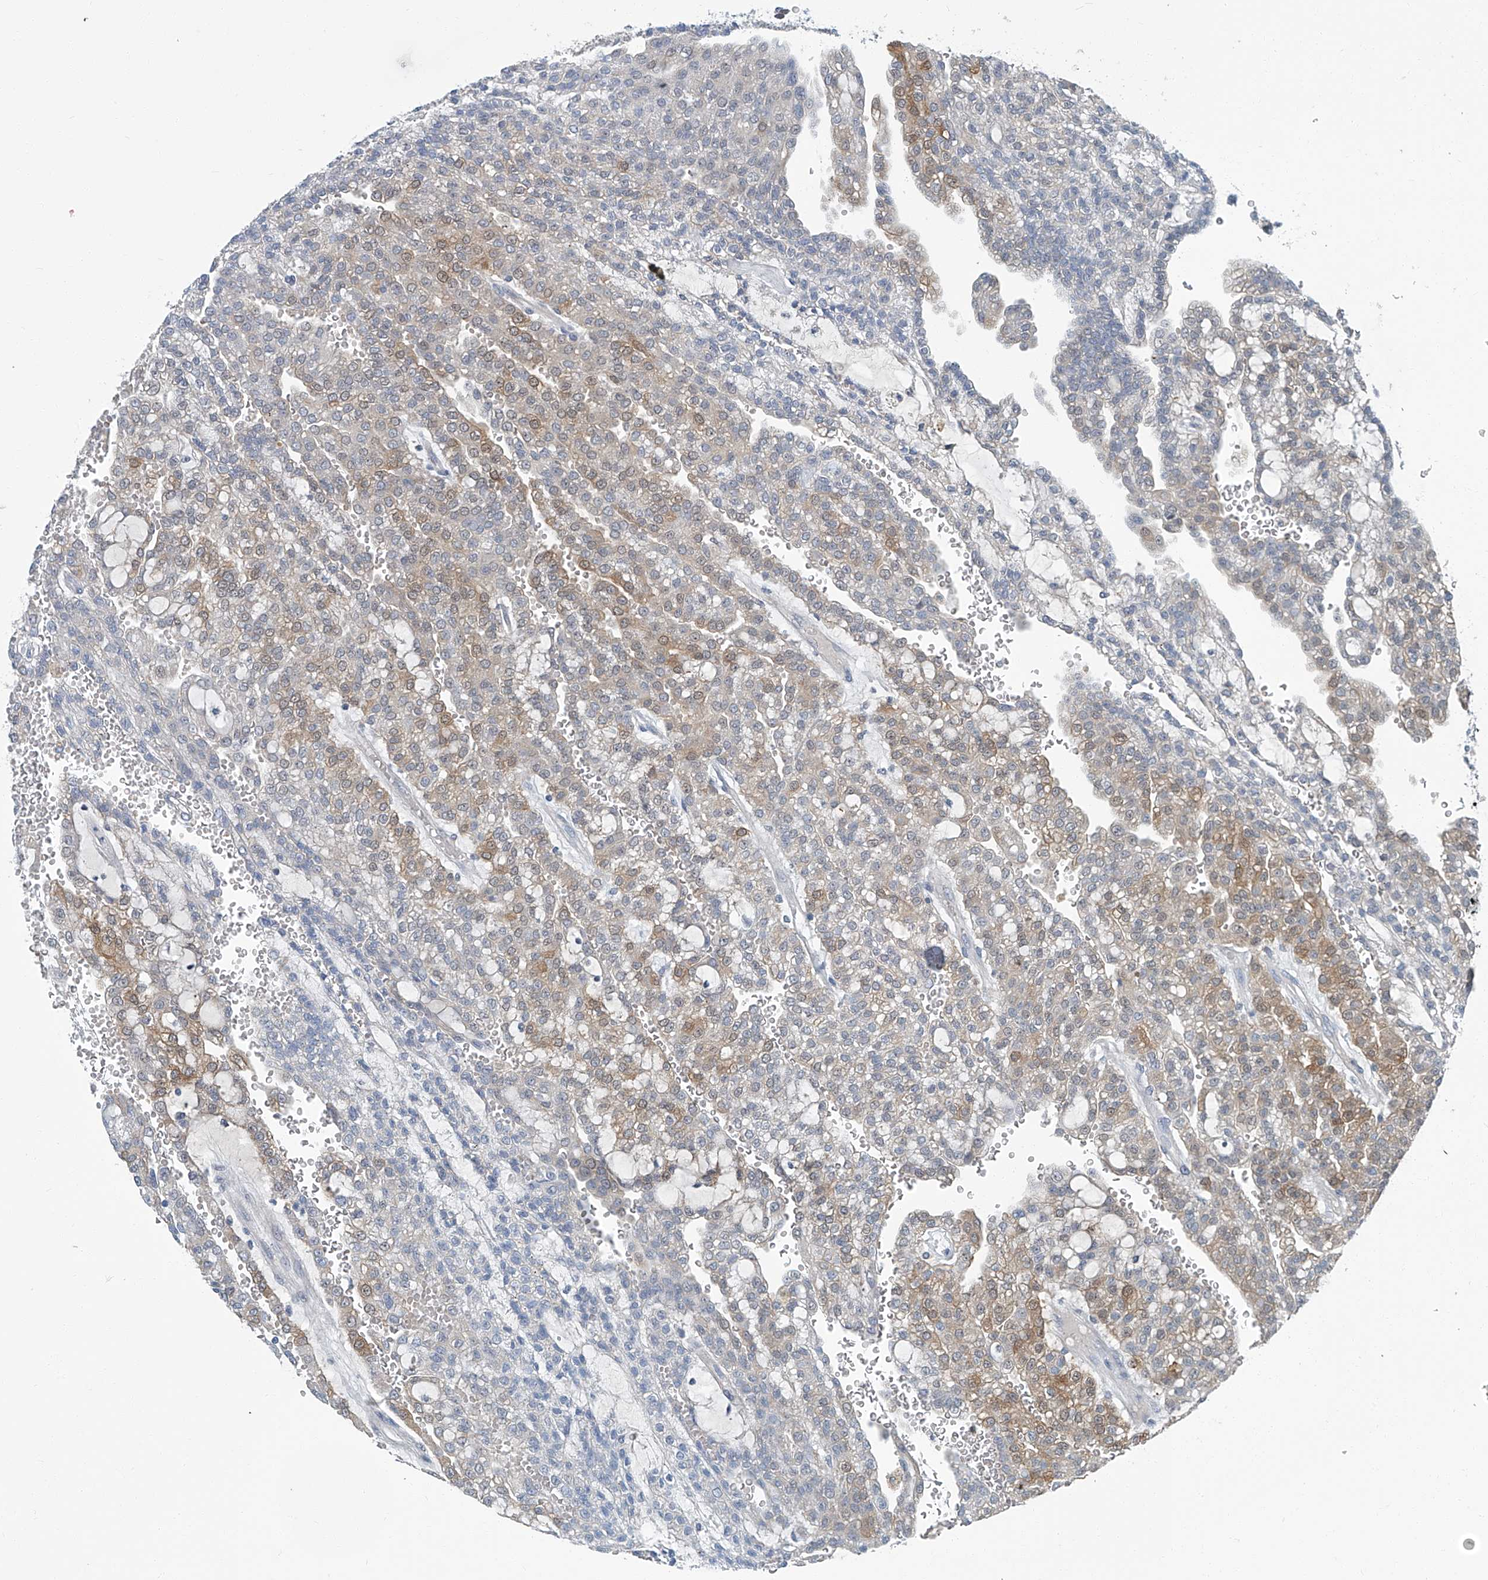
{"staining": {"intensity": "moderate", "quantity": "25%-75%", "location": "cytoplasmic/membranous"}, "tissue": "renal cancer", "cell_type": "Tumor cells", "image_type": "cancer", "snomed": [{"axis": "morphology", "description": "Adenocarcinoma, NOS"}, {"axis": "topography", "description": "Kidney"}], "caption": "Immunohistochemistry (IHC) image of neoplastic tissue: human renal adenocarcinoma stained using IHC shows medium levels of moderate protein expression localized specifically in the cytoplasmic/membranous of tumor cells, appearing as a cytoplasmic/membranous brown color.", "gene": "AKNAD1", "patient": {"sex": "male", "age": 63}}